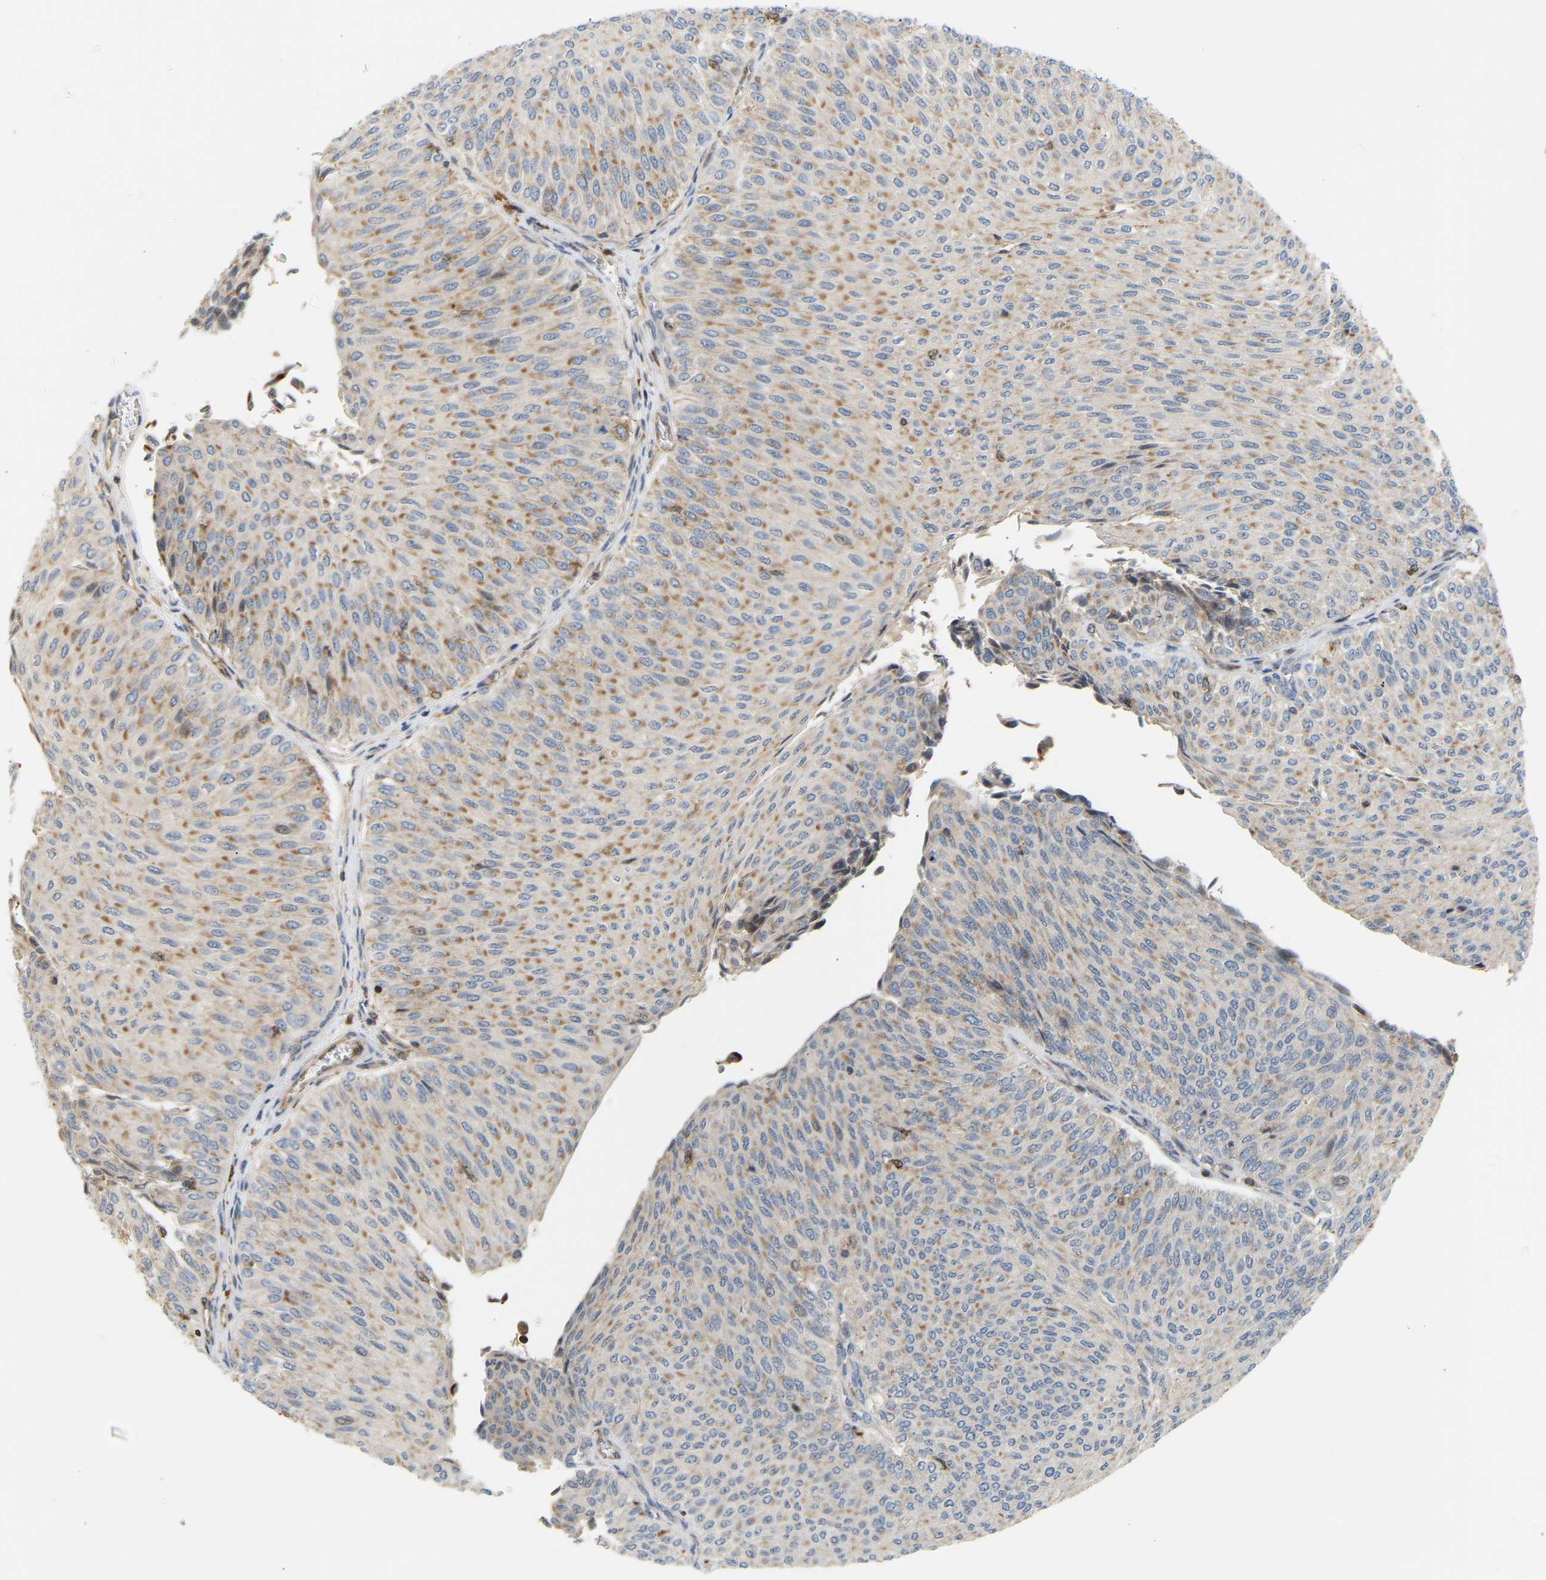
{"staining": {"intensity": "moderate", "quantity": ">75%", "location": "cytoplasmic/membranous"}, "tissue": "urothelial cancer", "cell_type": "Tumor cells", "image_type": "cancer", "snomed": [{"axis": "morphology", "description": "Urothelial carcinoma, Low grade"}, {"axis": "topography", "description": "Urinary bladder"}], "caption": "Protein expression analysis of urothelial cancer displays moderate cytoplasmic/membranous staining in approximately >75% of tumor cells.", "gene": "PLCG2", "patient": {"sex": "male", "age": 78}}